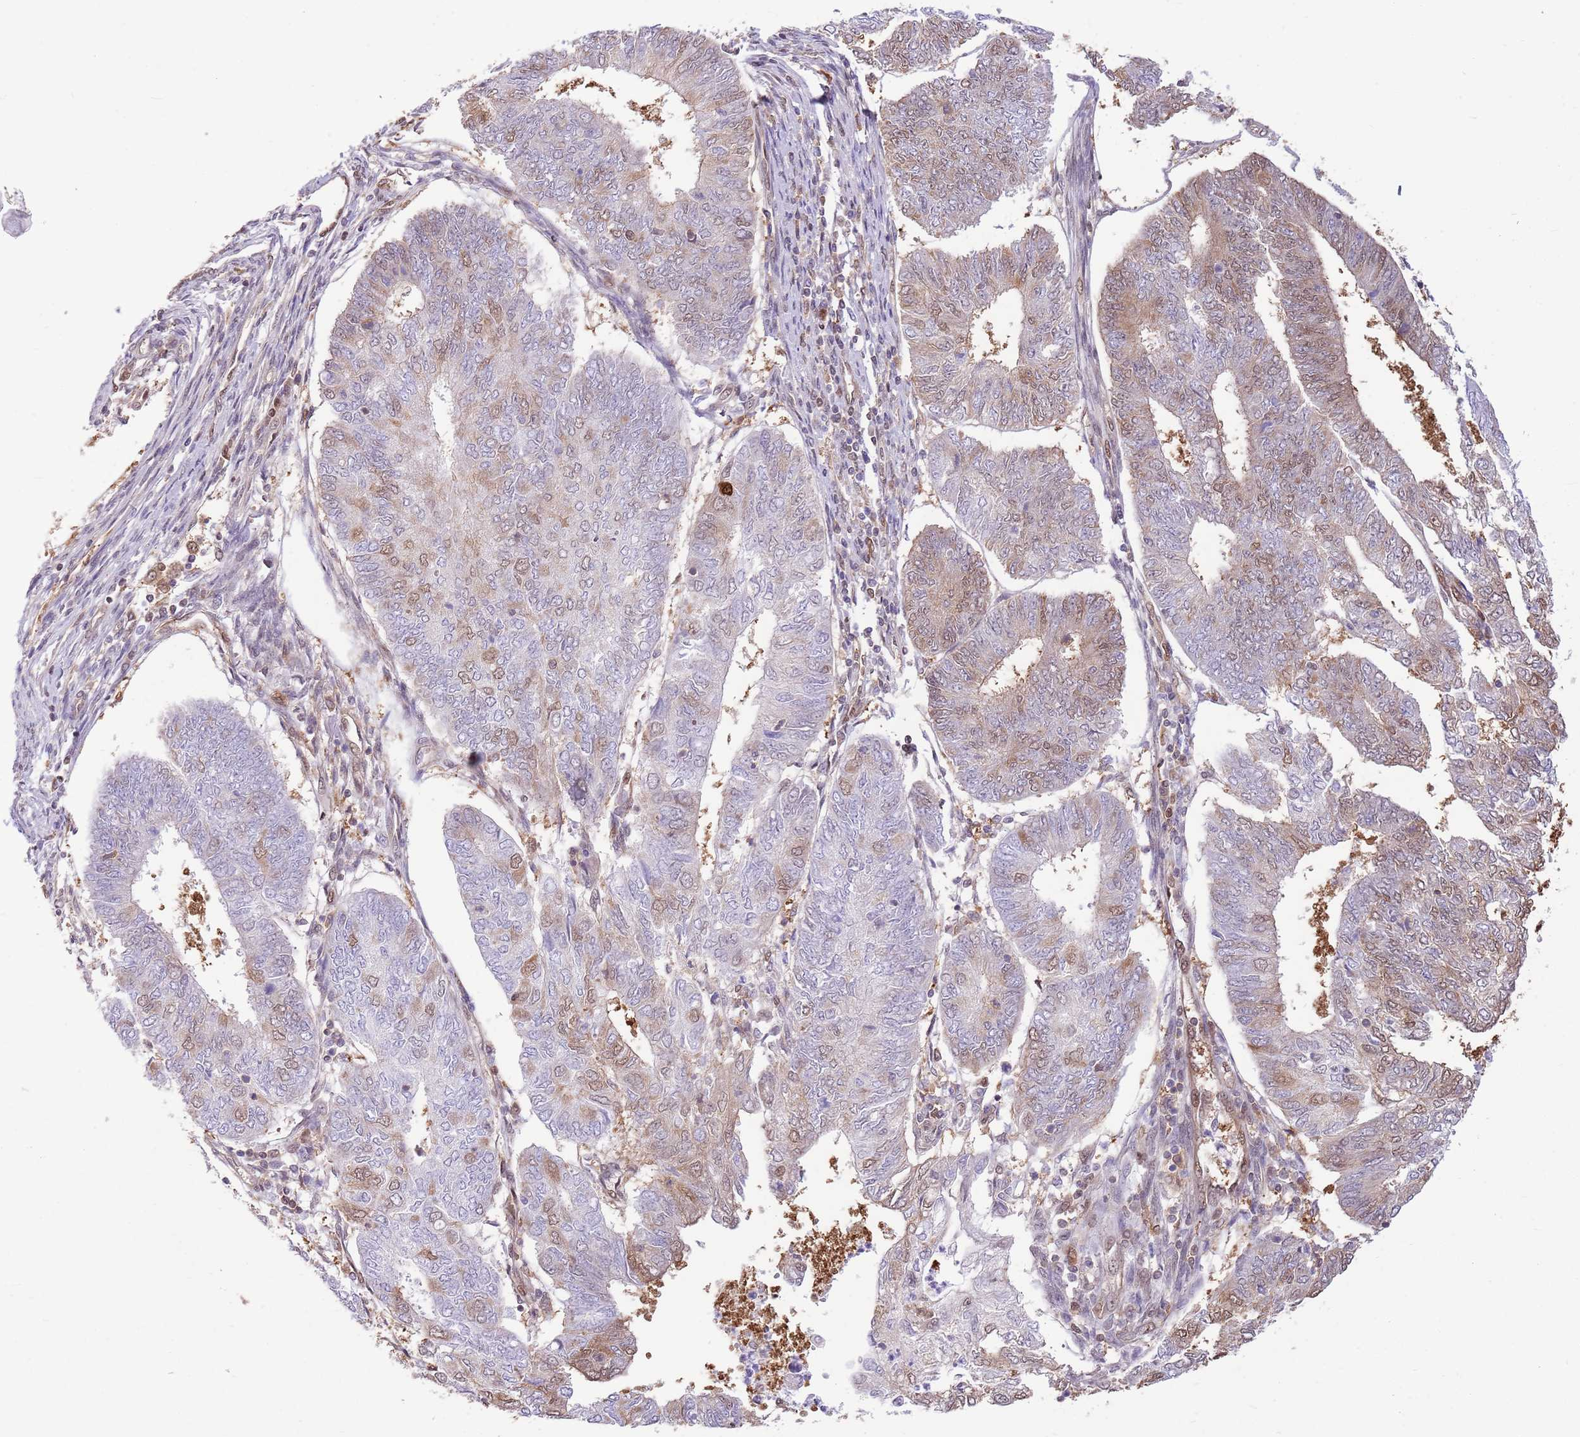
{"staining": {"intensity": "moderate", "quantity": "25%-75%", "location": "nuclear"}, "tissue": "endometrial cancer", "cell_type": "Tumor cells", "image_type": "cancer", "snomed": [{"axis": "morphology", "description": "Adenocarcinoma, NOS"}, {"axis": "topography", "description": "Endometrium"}], "caption": "Immunohistochemistry staining of endometrial cancer (adenocarcinoma), which exhibits medium levels of moderate nuclear staining in about 25%-75% of tumor cells indicating moderate nuclear protein expression. The staining was performed using DAB (brown) for protein detection and nuclei were counterstained in hematoxylin (blue).", "gene": "NSFL1C", "patient": {"sex": "female", "age": 68}}